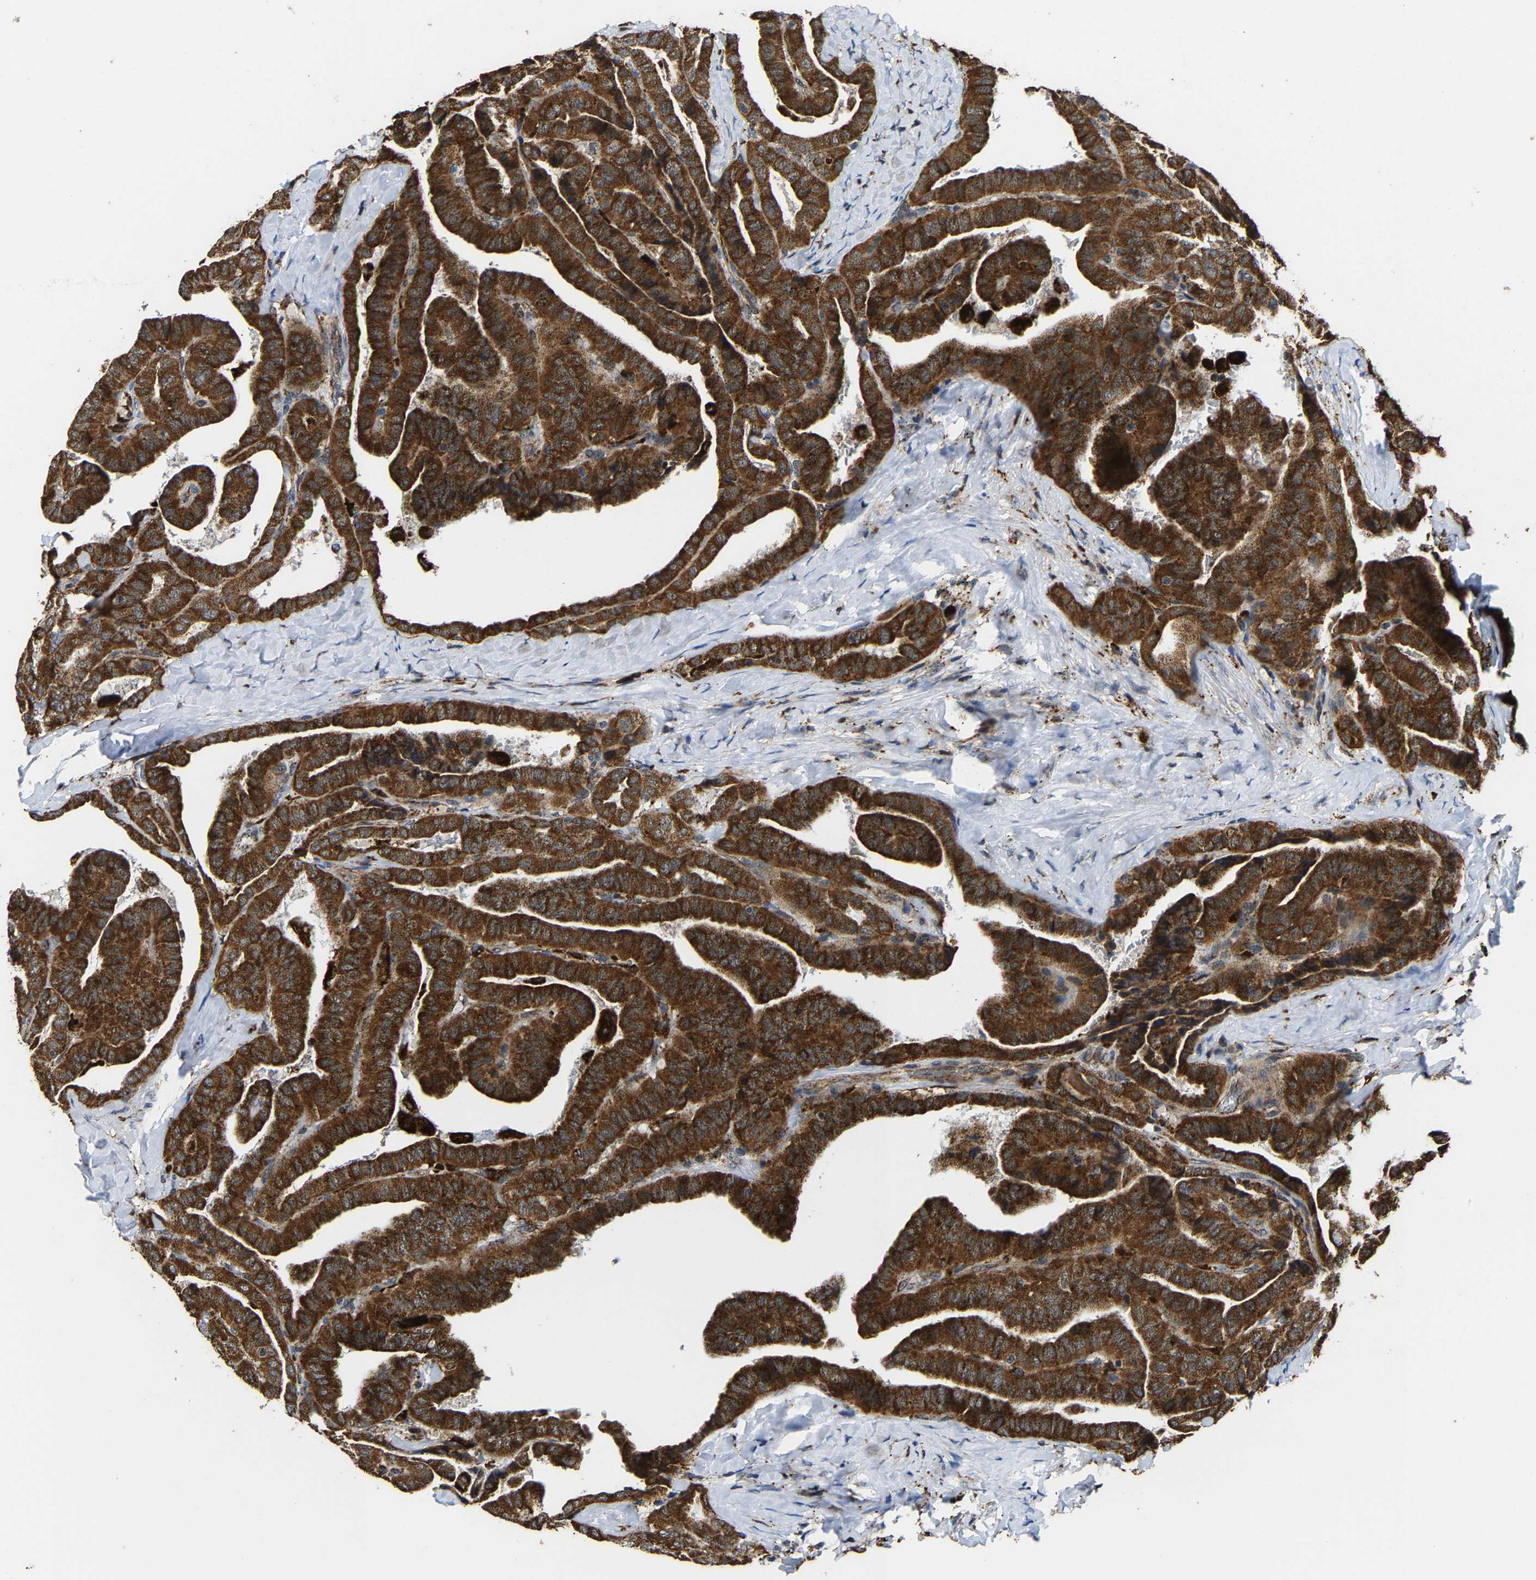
{"staining": {"intensity": "strong", "quantity": ">75%", "location": "cytoplasmic/membranous"}, "tissue": "thyroid cancer", "cell_type": "Tumor cells", "image_type": "cancer", "snomed": [{"axis": "morphology", "description": "Papillary adenocarcinoma, NOS"}, {"axis": "topography", "description": "Thyroid gland"}], "caption": "Thyroid cancer tissue shows strong cytoplasmic/membranous expression in approximately >75% of tumor cells", "gene": "GIMAP7", "patient": {"sex": "male", "age": 77}}